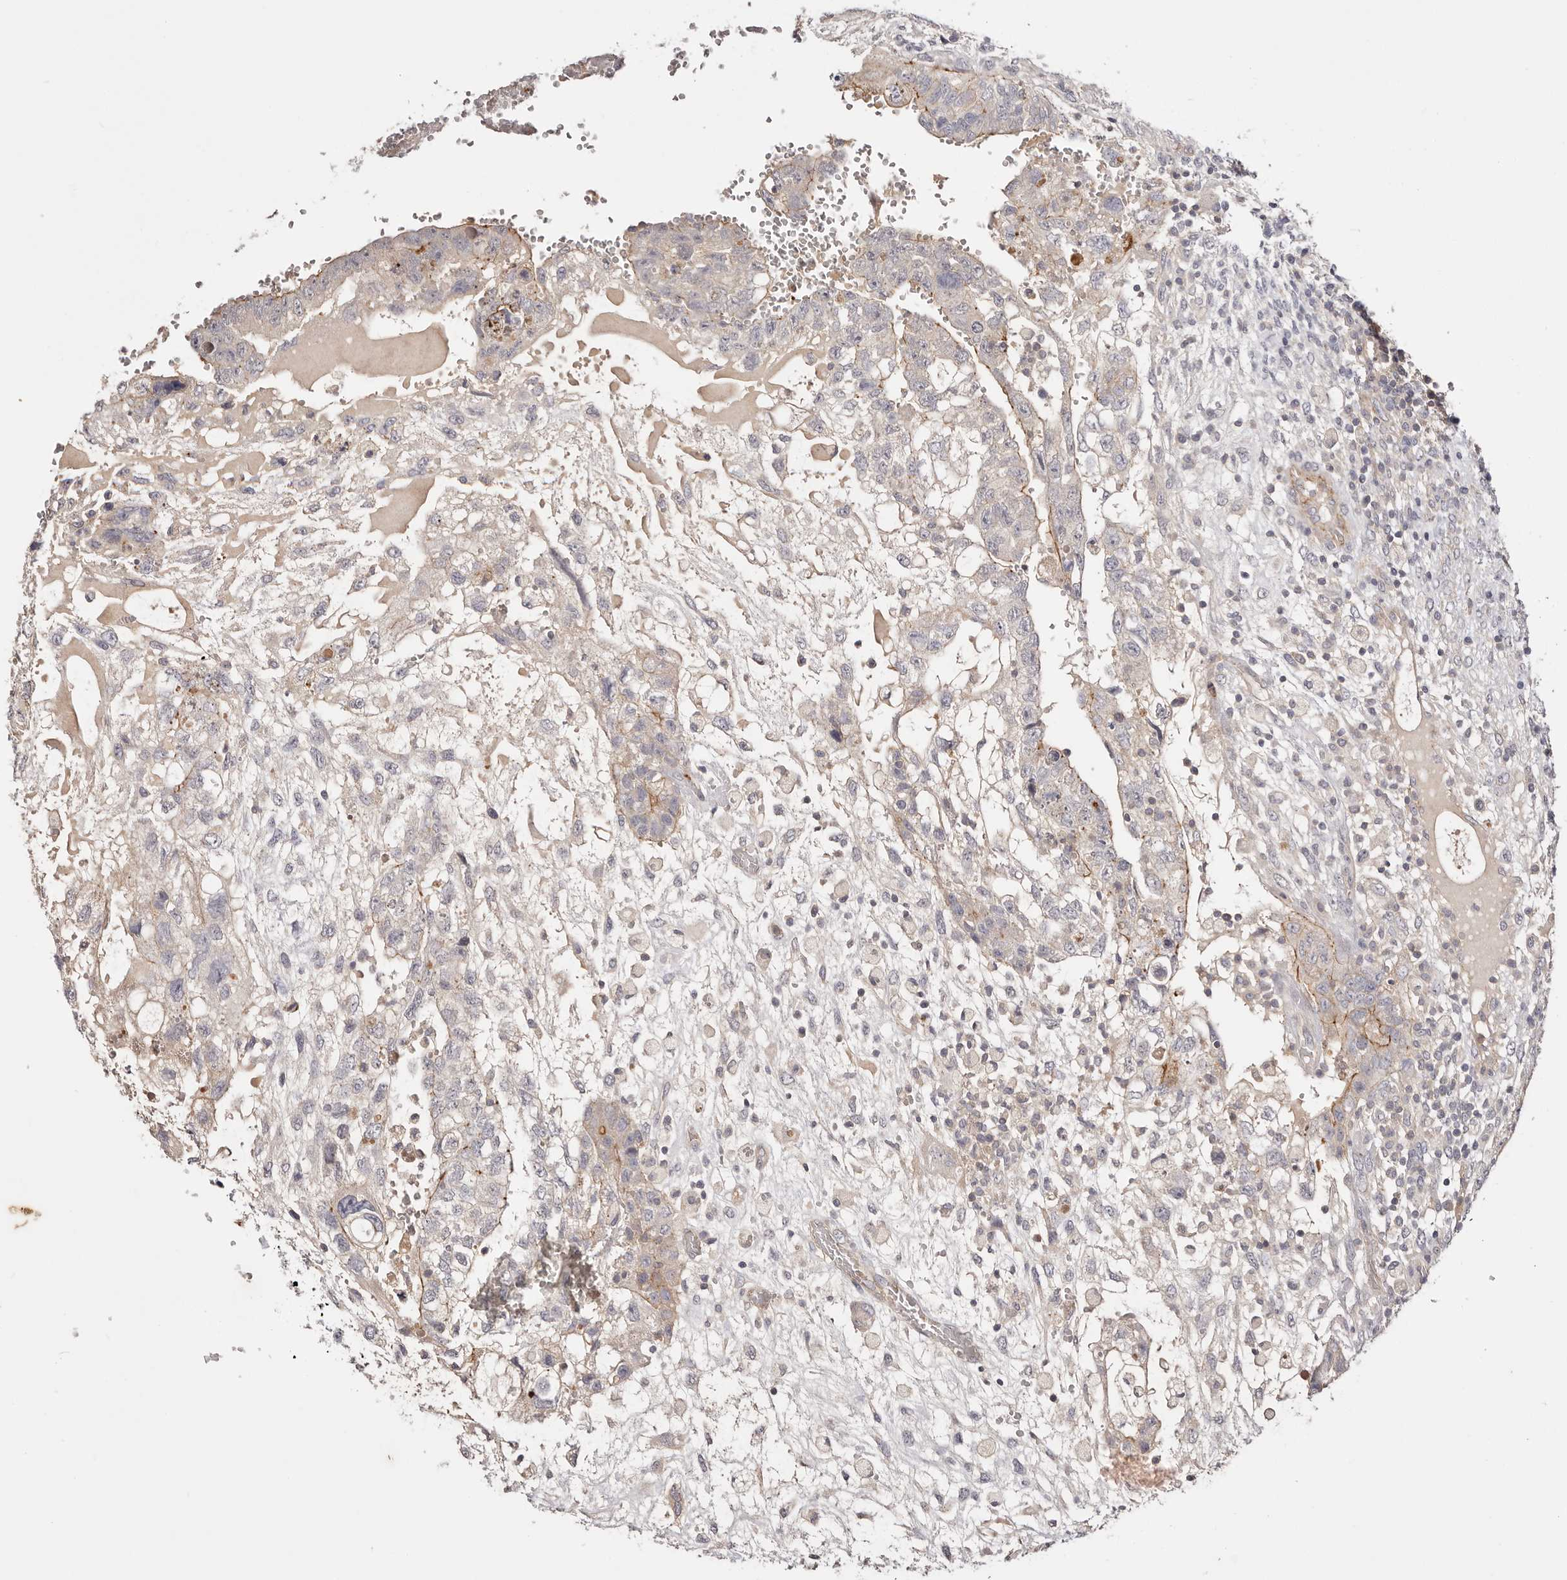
{"staining": {"intensity": "moderate", "quantity": "<25%", "location": "cytoplasmic/membranous"}, "tissue": "testis cancer", "cell_type": "Tumor cells", "image_type": "cancer", "snomed": [{"axis": "morphology", "description": "Carcinoma, Embryonal, NOS"}, {"axis": "topography", "description": "Testis"}], "caption": "A high-resolution photomicrograph shows immunohistochemistry staining of testis cancer, which shows moderate cytoplasmic/membranous staining in approximately <25% of tumor cells. (DAB (3,3'-diaminobenzidine) IHC, brown staining for protein, blue staining for nuclei).", "gene": "SLC35B2", "patient": {"sex": "male", "age": 36}}